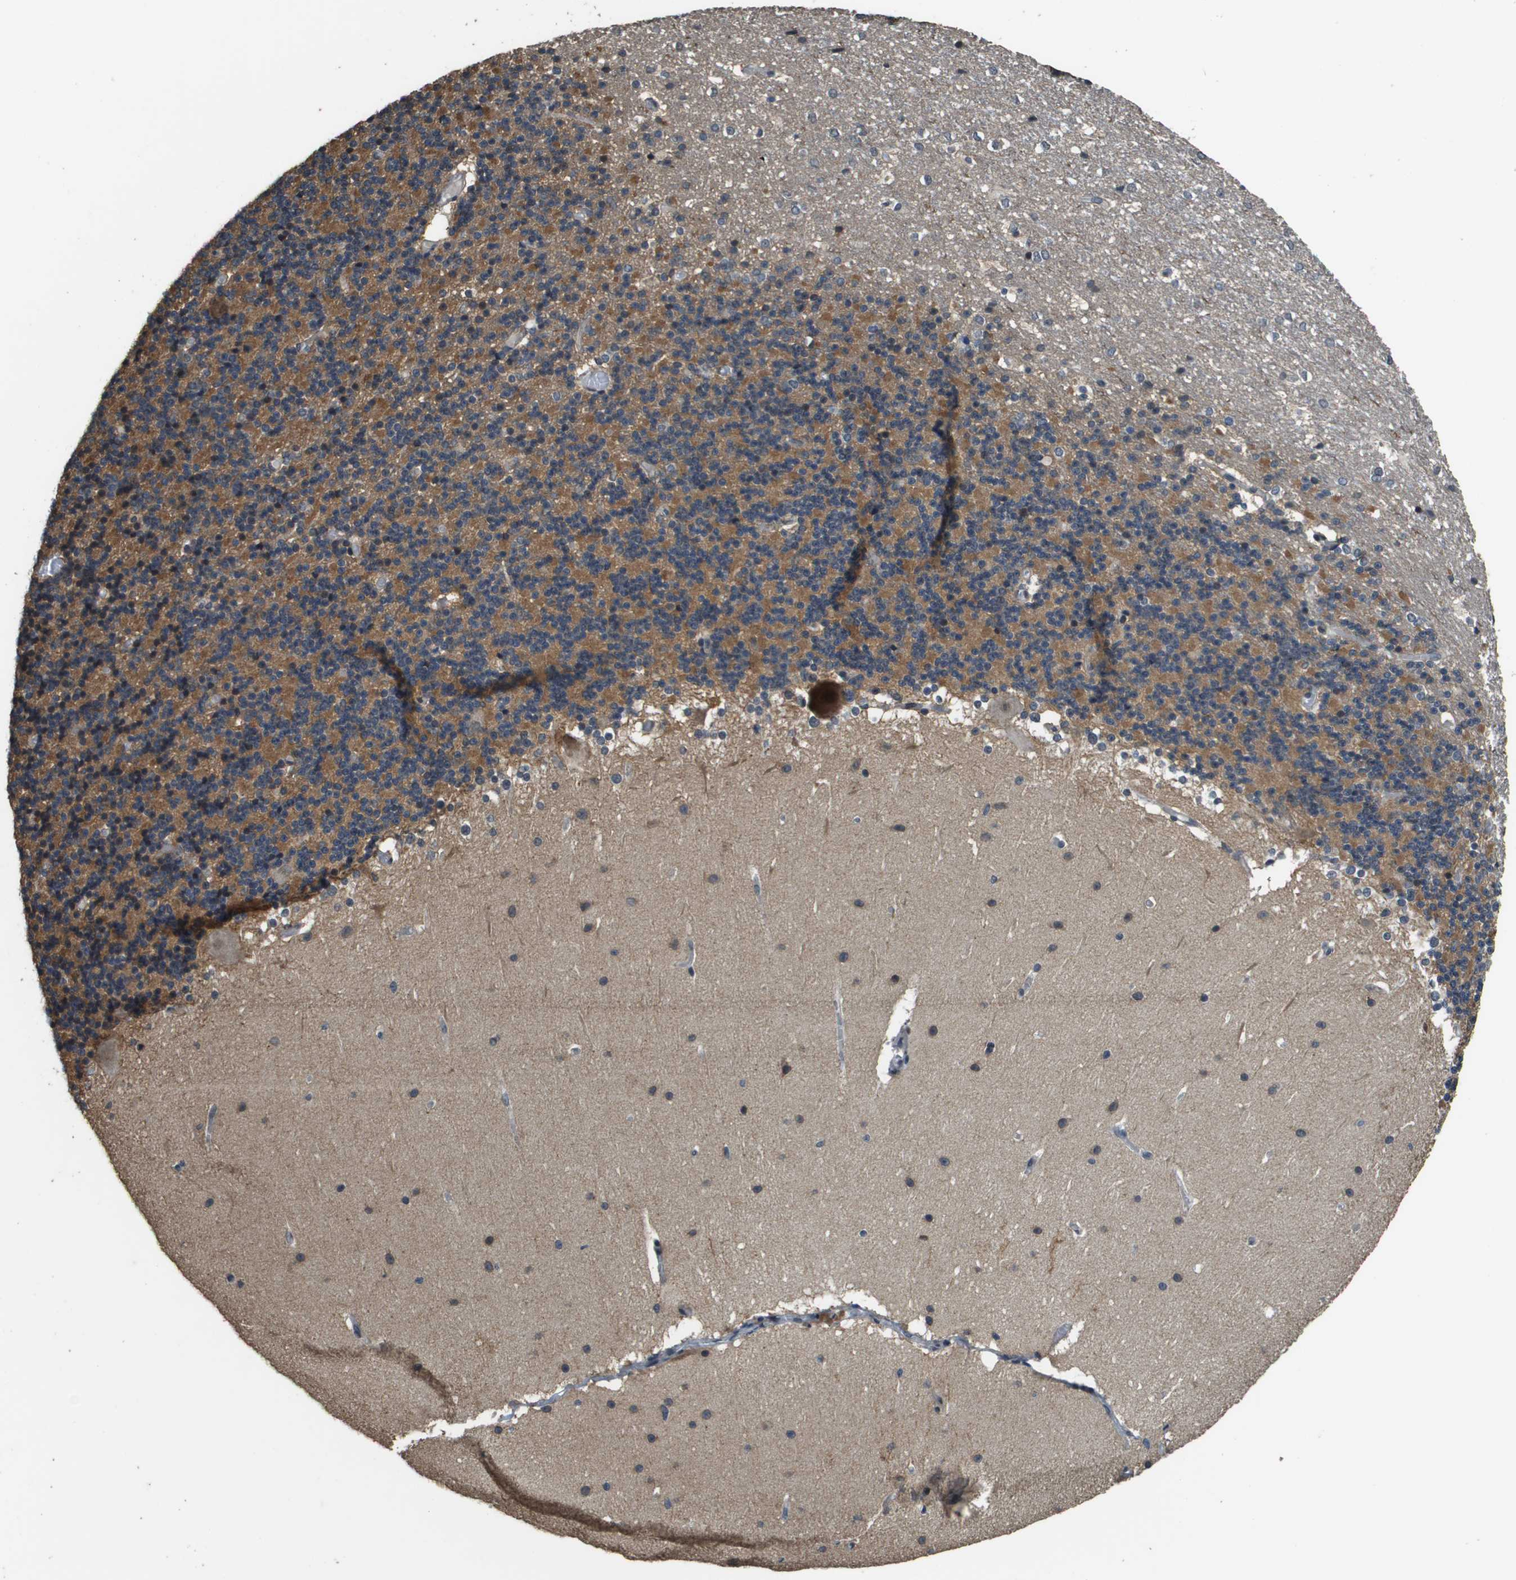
{"staining": {"intensity": "moderate", "quantity": "25%-75%", "location": "cytoplasmic/membranous"}, "tissue": "cerebellum", "cell_type": "Cells in granular layer", "image_type": "normal", "snomed": [{"axis": "morphology", "description": "Normal tissue, NOS"}, {"axis": "topography", "description": "Cerebellum"}], "caption": "Cerebellum stained with a brown dye demonstrates moderate cytoplasmic/membranous positive staining in approximately 25%-75% of cells in granular layer.", "gene": "FANCC", "patient": {"sex": "female", "age": 19}}